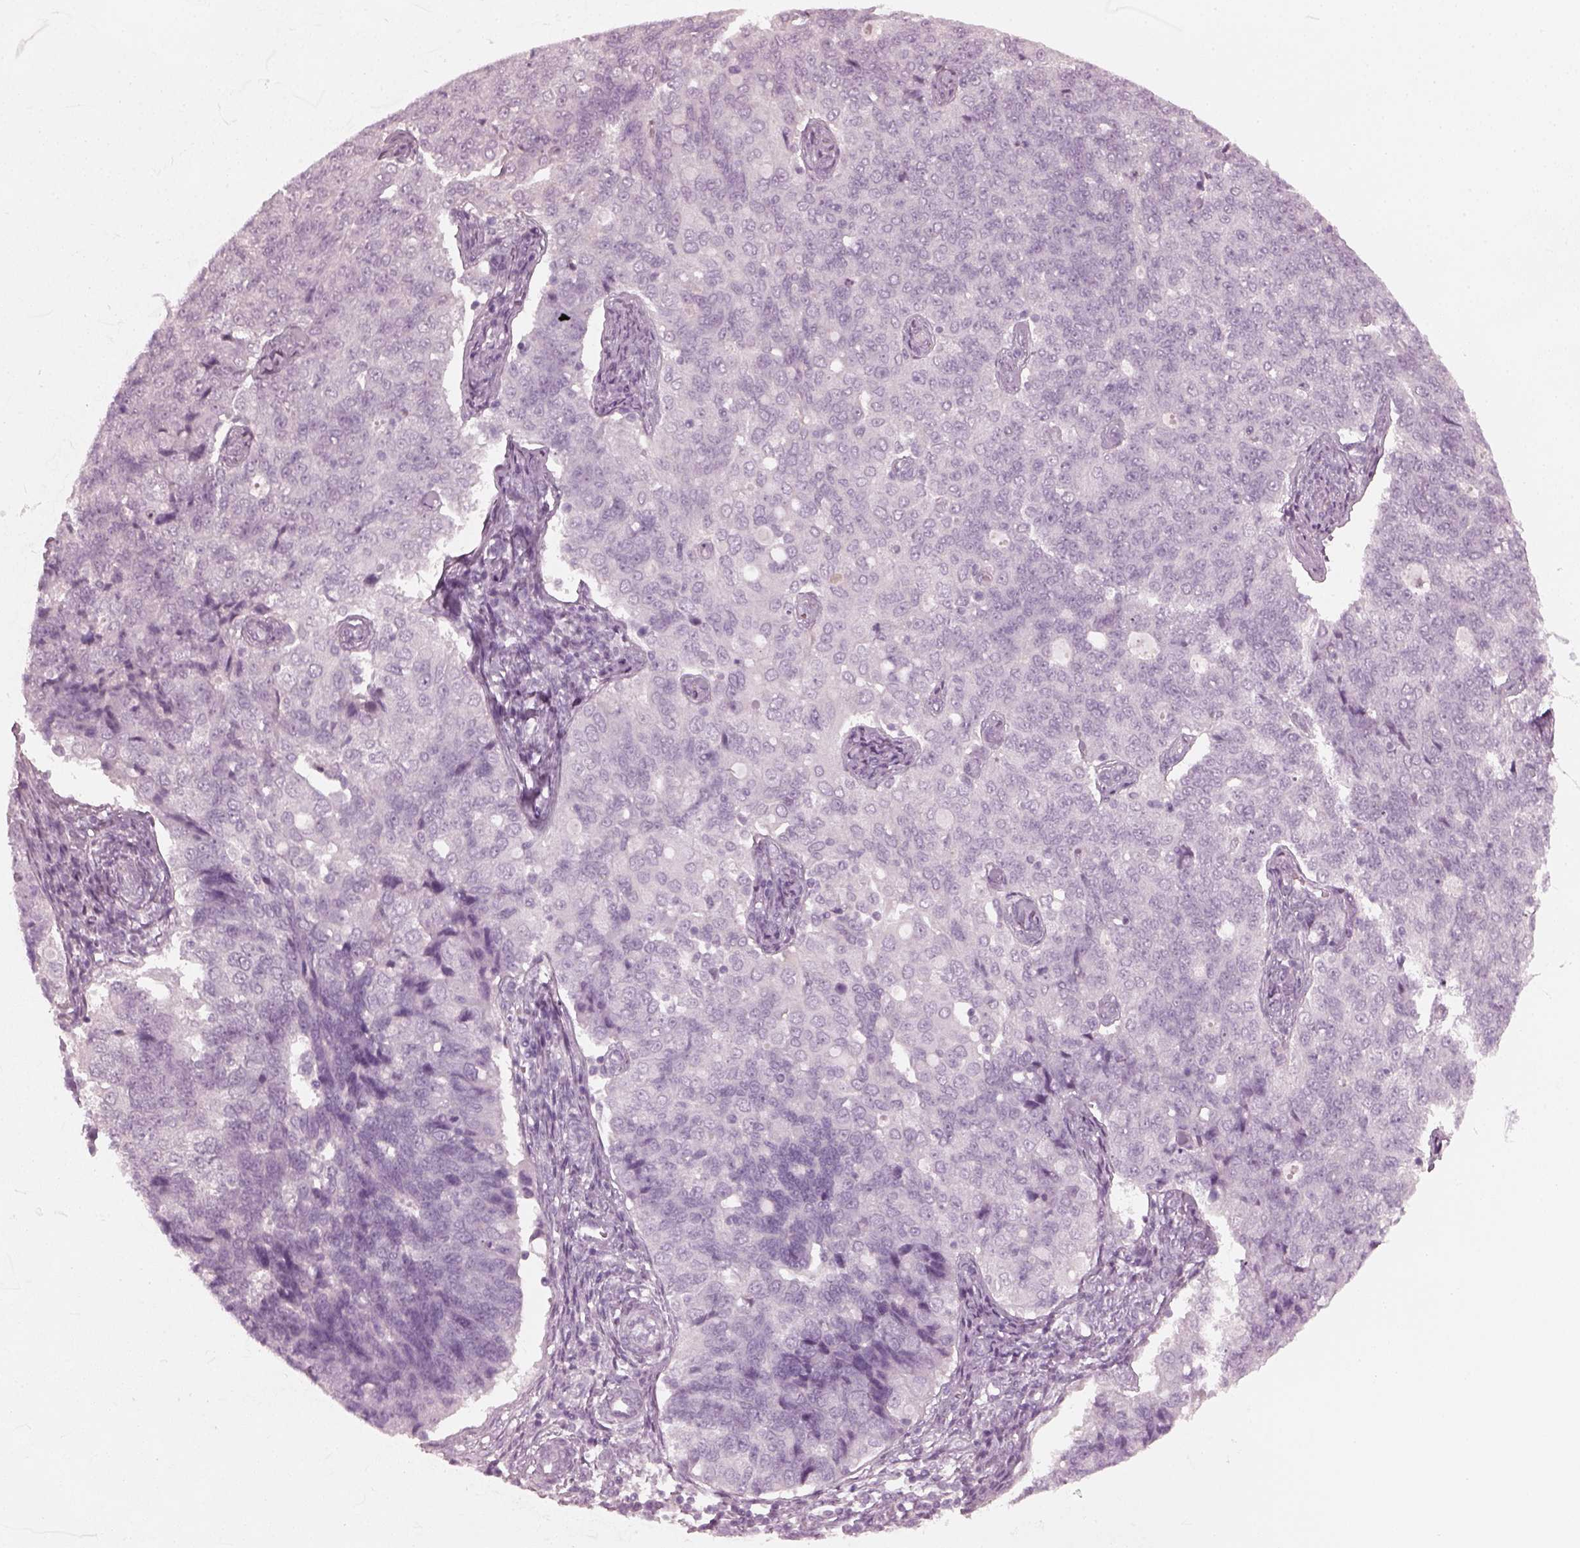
{"staining": {"intensity": "negative", "quantity": "none", "location": "none"}, "tissue": "endometrial cancer", "cell_type": "Tumor cells", "image_type": "cancer", "snomed": [{"axis": "morphology", "description": "Adenocarcinoma, NOS"}, {"axis": "topography", "description": "Endometrium"}], "caption": "The micrograph reveals no significant staining in tumor cells of adenocarcinoma (endometrial).", "gene": "CRYBA2", "patient": {"sex": "female", "age": 43}}